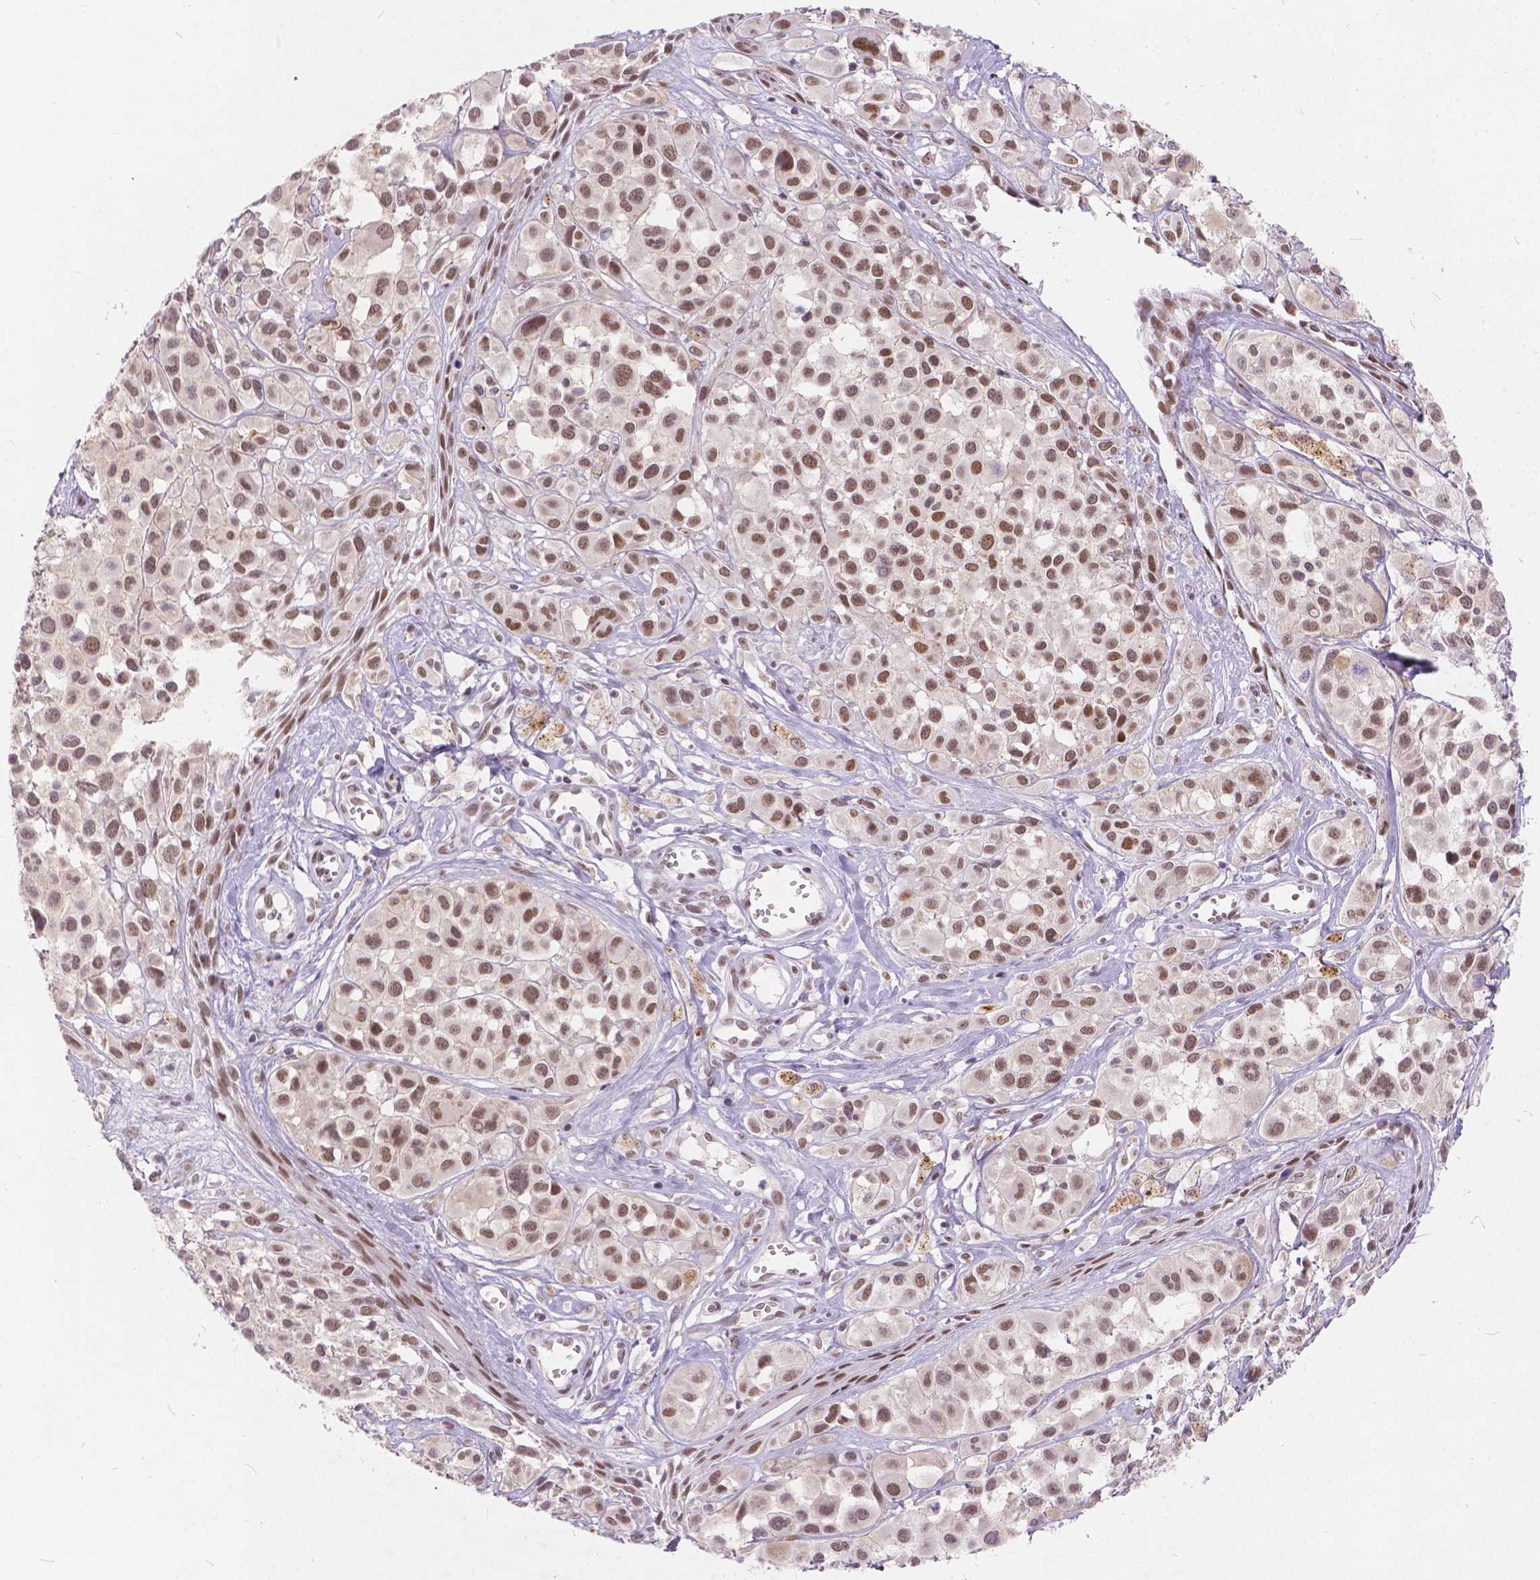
{"staining": {"intensity": "moderate", "quantity": ">75%", "location": "nuclear"}, "tissue": "melanoma", "cell_type": "Tumor cells", "image_type": "cancer", "snomed": [{"axis": "morphology", "description": "Malignant melanoma, NOS"}, {"axis": "topography", "description": "Skin"}], "caption": "Human malignant melanoma stained for a protein (brown) shows moderate nuclear positive positivity in about >75% of tumor cells.", "gene": "FAM53A", "patient": {"sex": "male", "age": 77}}